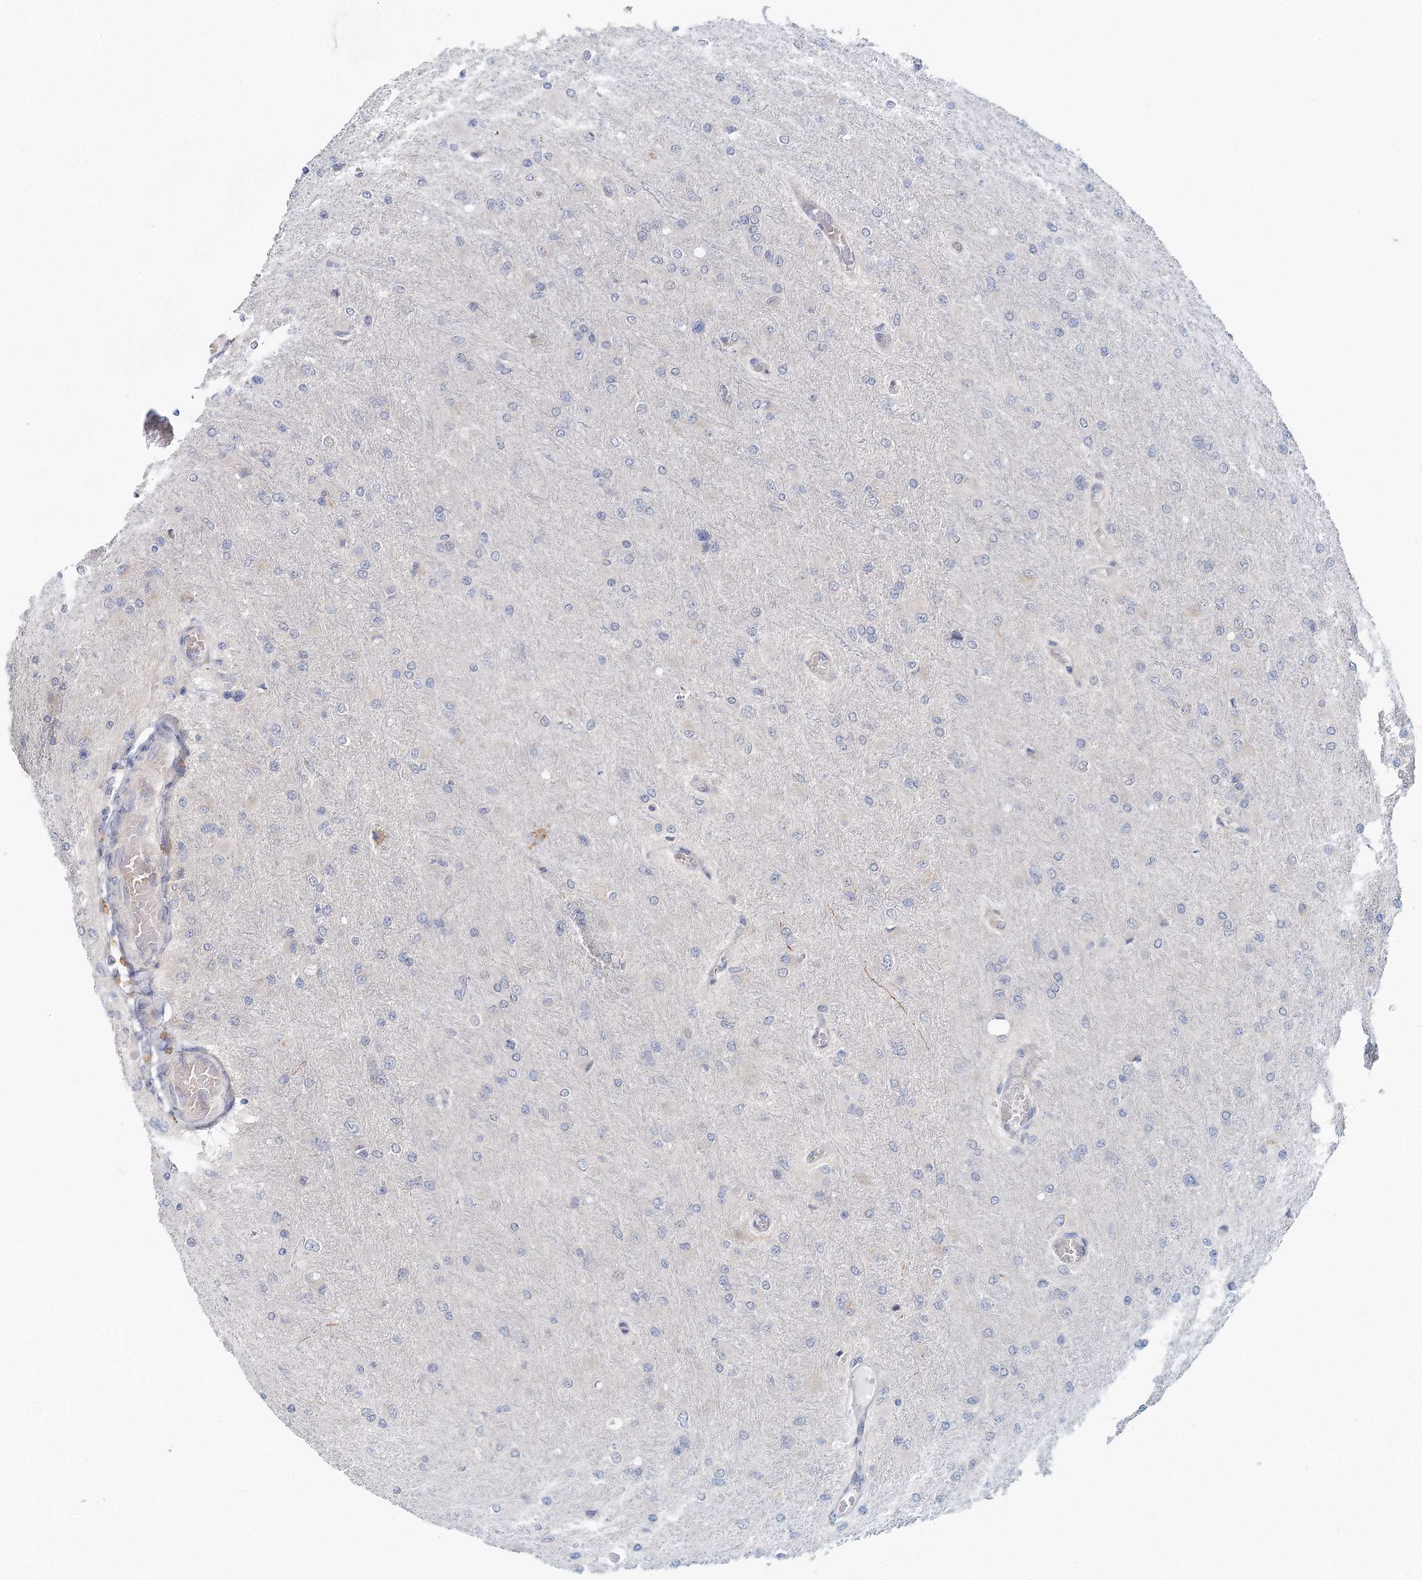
{"staining": {"intensity": "negative", "quantity": "none", "location": "none"}, "tissue": "glioma", "cell_type": "Tumor cells", "image_type": "cancer", "snomed": [{"axis": "morphology", "description": "Glioma, malignant, High grade"}, {"axis": "topography", "description": "Cerebral cortex"}], "caption": "The photomicrograph reveals no staining of tumor cells in high-grade glioma (malignant).", "gene": "BLTP1", "patient": {"sex": "female", "age": 36}}